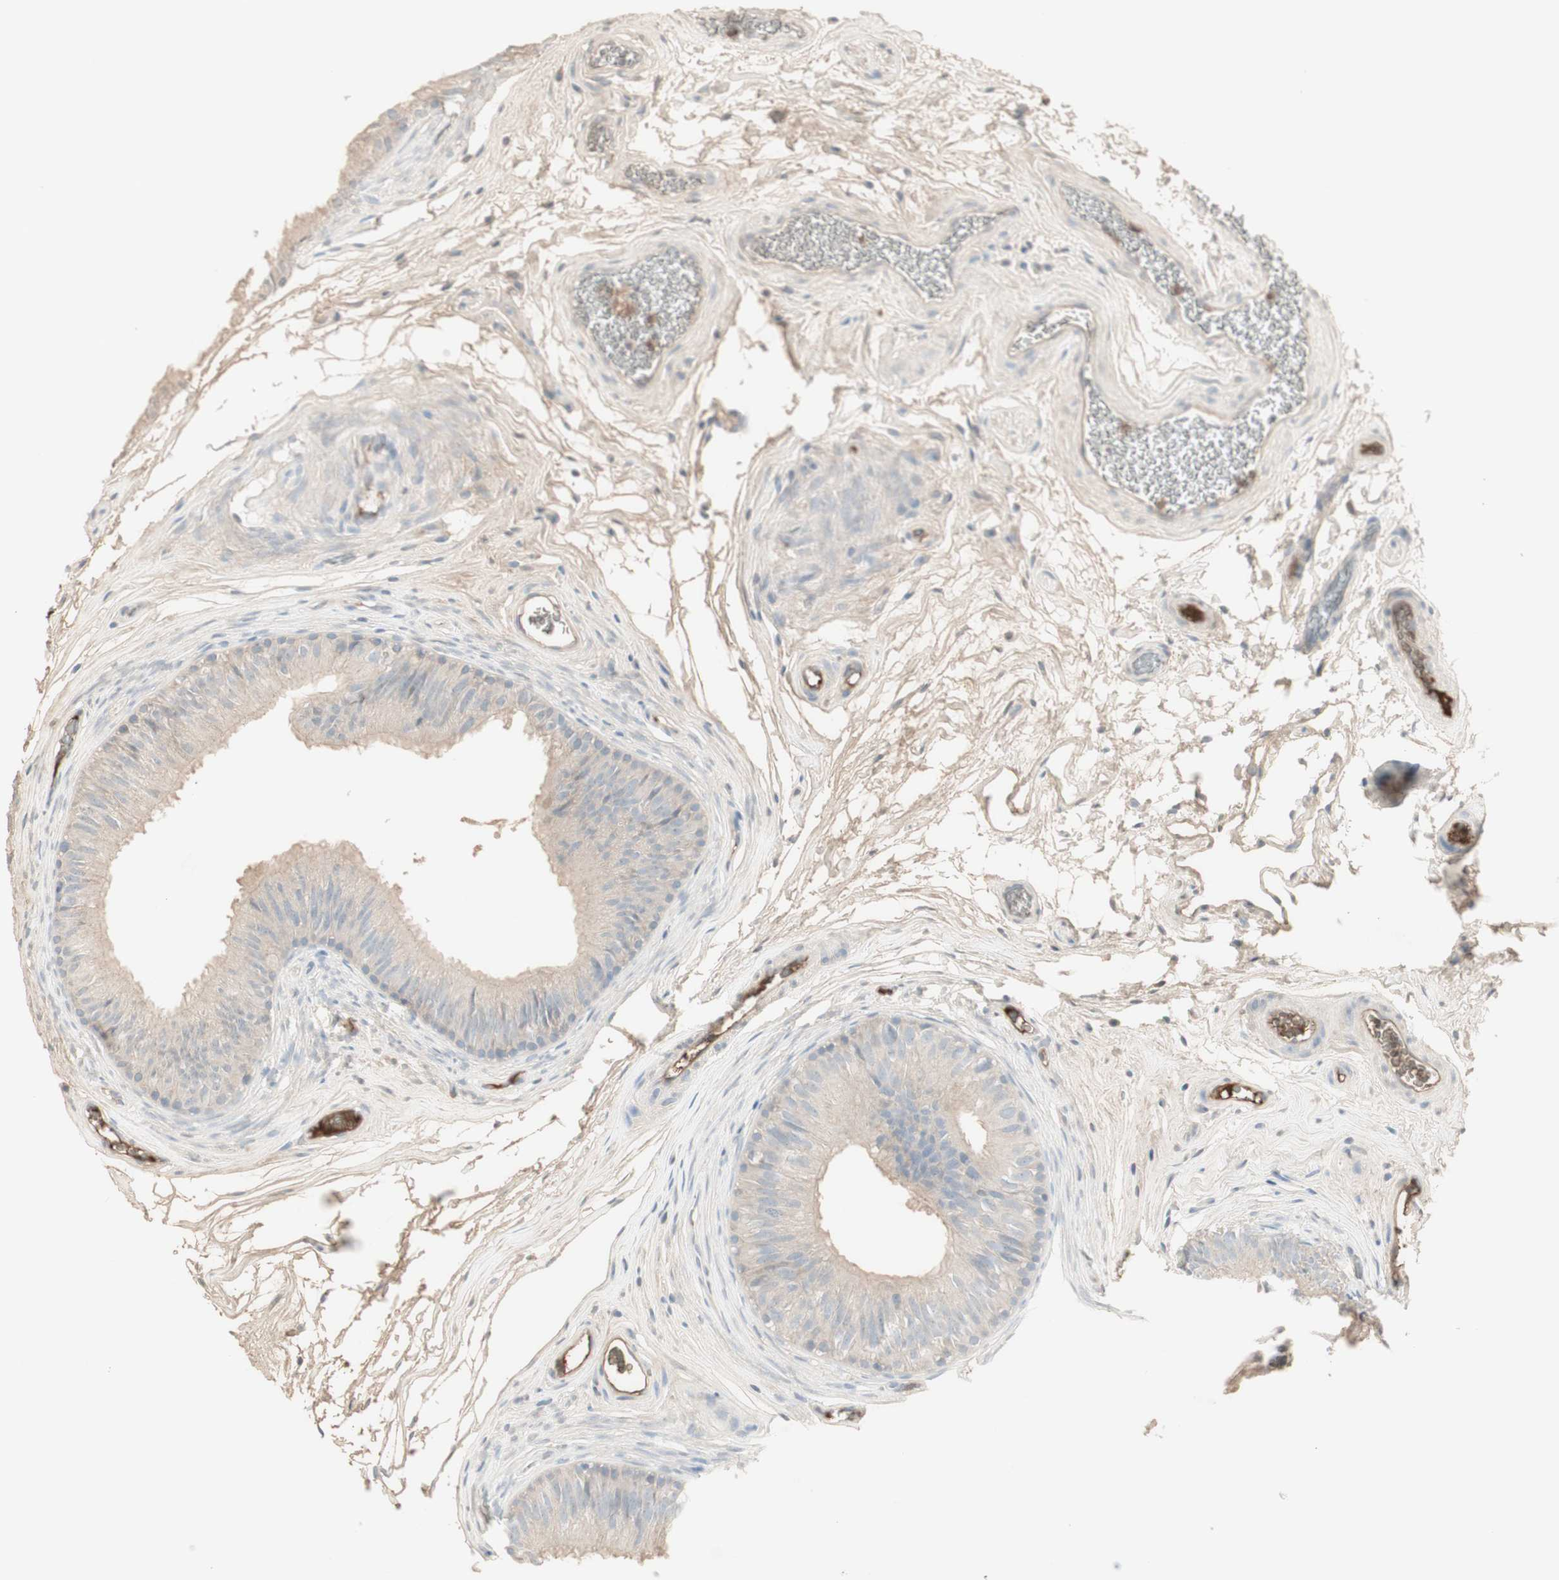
{"staining": {"intensity": "moderate", "quantity": "<25%", "location": "cytoplasmic/membranous"}, "tissue": "epididymis", "cell_type": "Glandular cells", "image_type": "normal", "snomed": [{"axis": "morphology", "description": "Normal tissue, NOS"}, {"axis": "topography", "description": "Epididymis"}], "caption": "IHC of benign human epididymis displays low levels of moderate cytoplasmic/membranous positivity in approximately <25% of glandular cells.", "gene": "IFNG", "patient": {"sex": "male", "age": 36}}